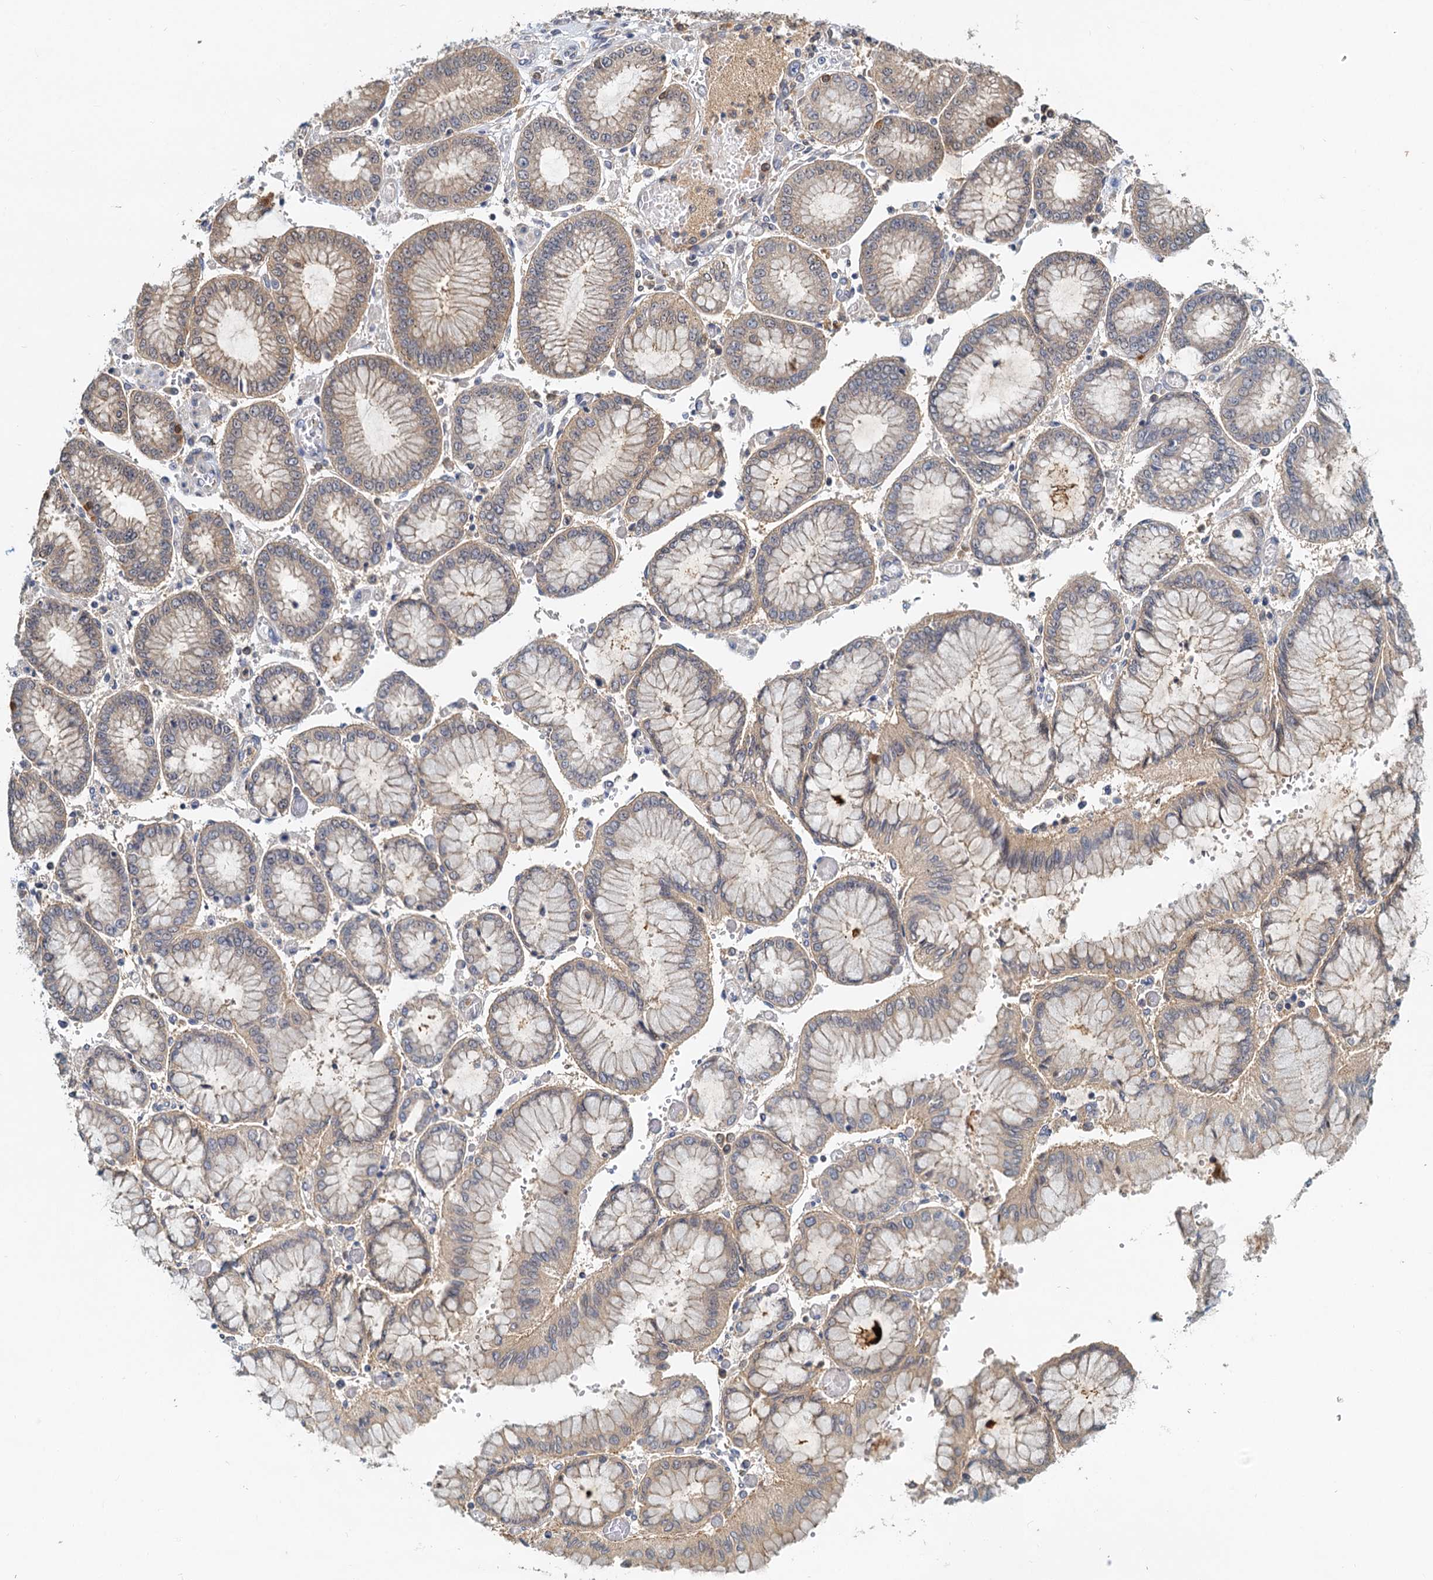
{"staining": {"intensity": "weak", "quantity": "<25%", "location": "cytoplasmic/membranous"}, "tissue": "stomach cancer", "cell_type": "Tumor cells", "image_type": "cancer", "snomed": [{"axis": "morphology", "description": "Adenocarcinoma, NOS"}, {"axis": "topography", "description": "Stomach"}], "caption": "This is an immunohistochemistry (IHC) photomicrograph of human adenocarcinoma (stomach). There is no expression in tumor cells.", "gene": "TOLLIP", "patient": {"sex": "male", "age": 76}}